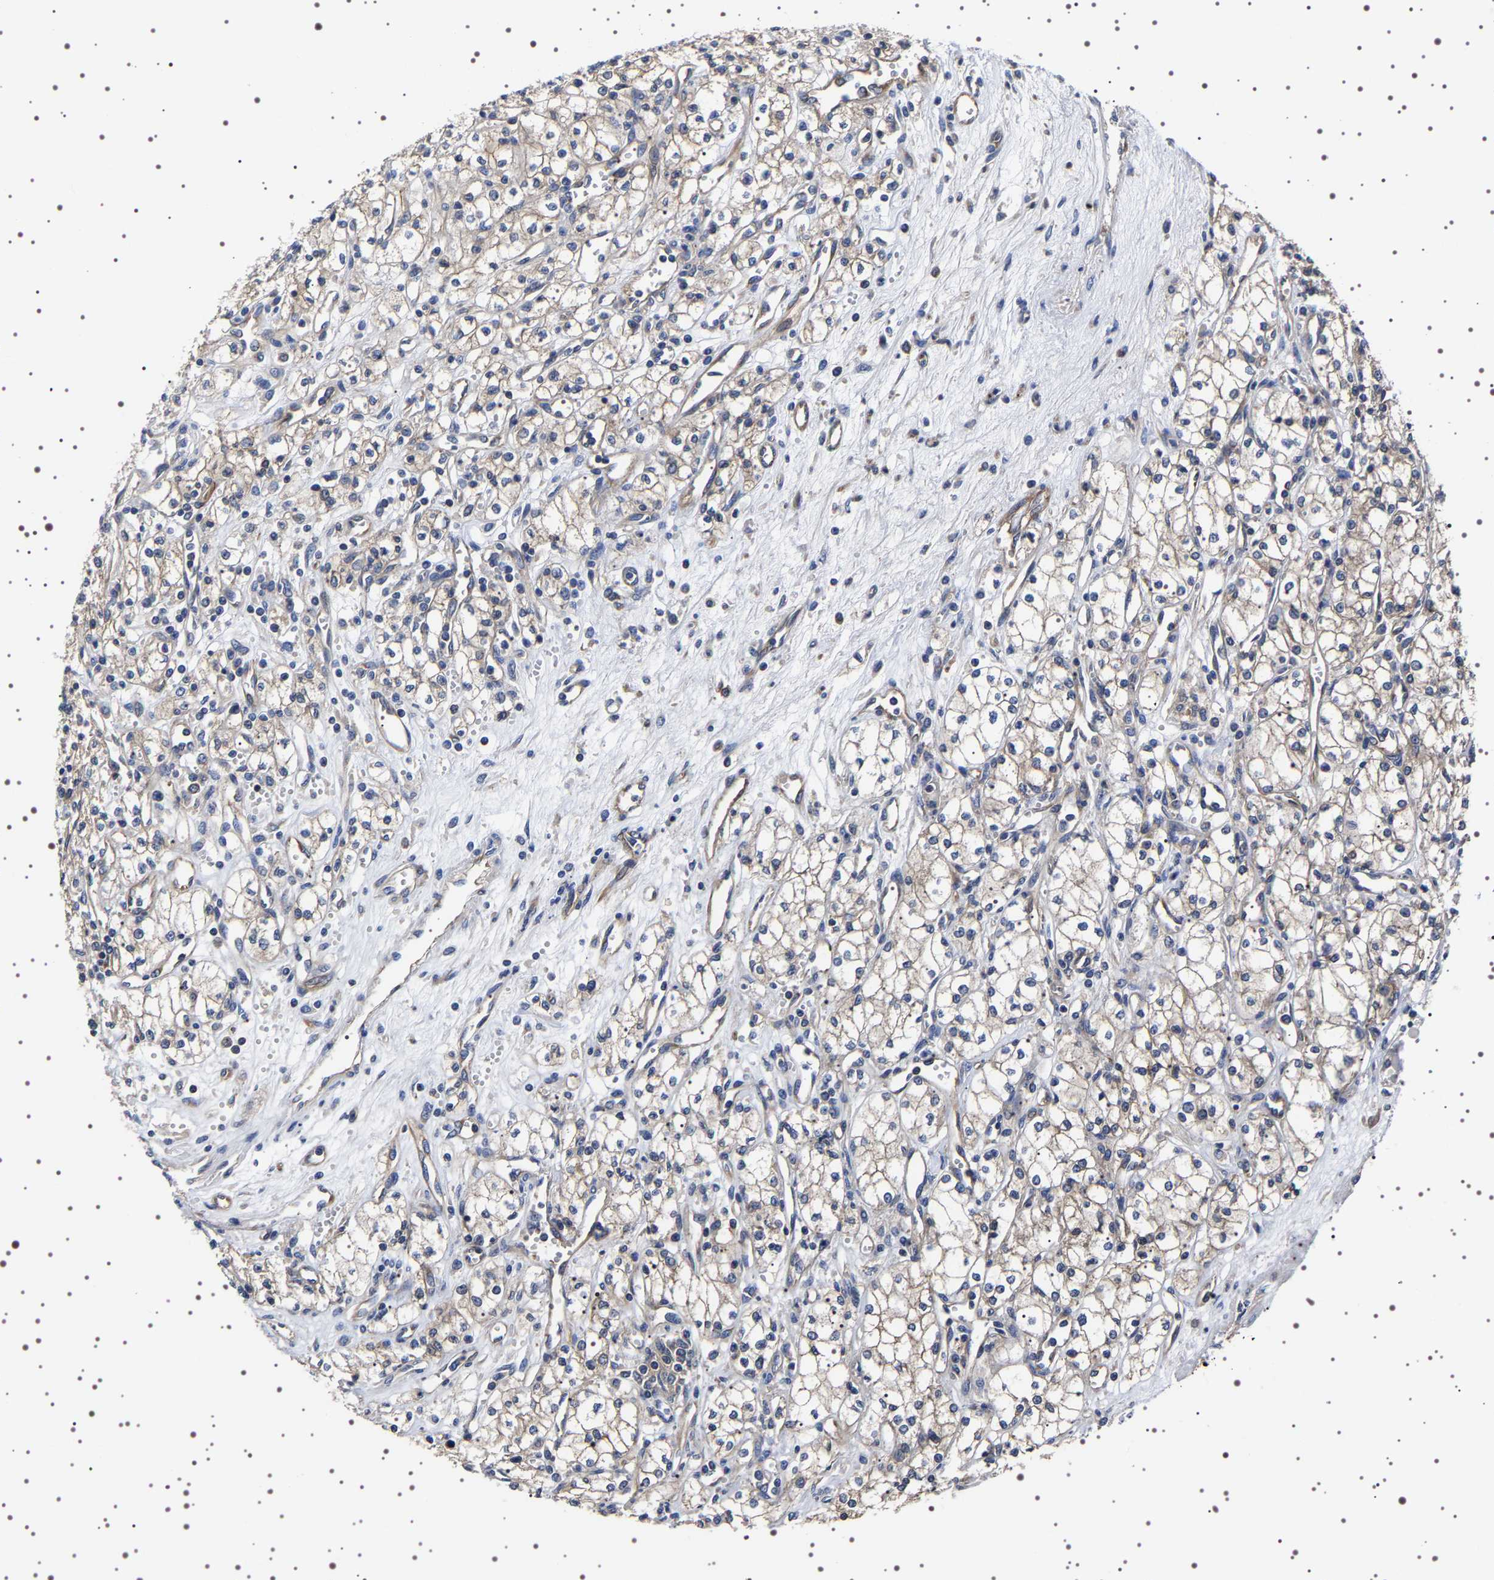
{"staining": {"intensity": "weak", "quantity": "25%-75%", "location": "cytoplasmic/membranous"}, "tissue": "renal cancer", "cell_type": "Tumor cells", "image_type": "cancer", "snomed": [{"axis": "morphology", "description": "Adenocarcinoma, NOS"}, {"axis": "topography", "description": "Kidney"}], "caption": "Human renal cancer stained with a protein marker reveals weak staining in tumor cells.", "gene": "DARS1", "patient": {"sex": "male", "age": 59}}